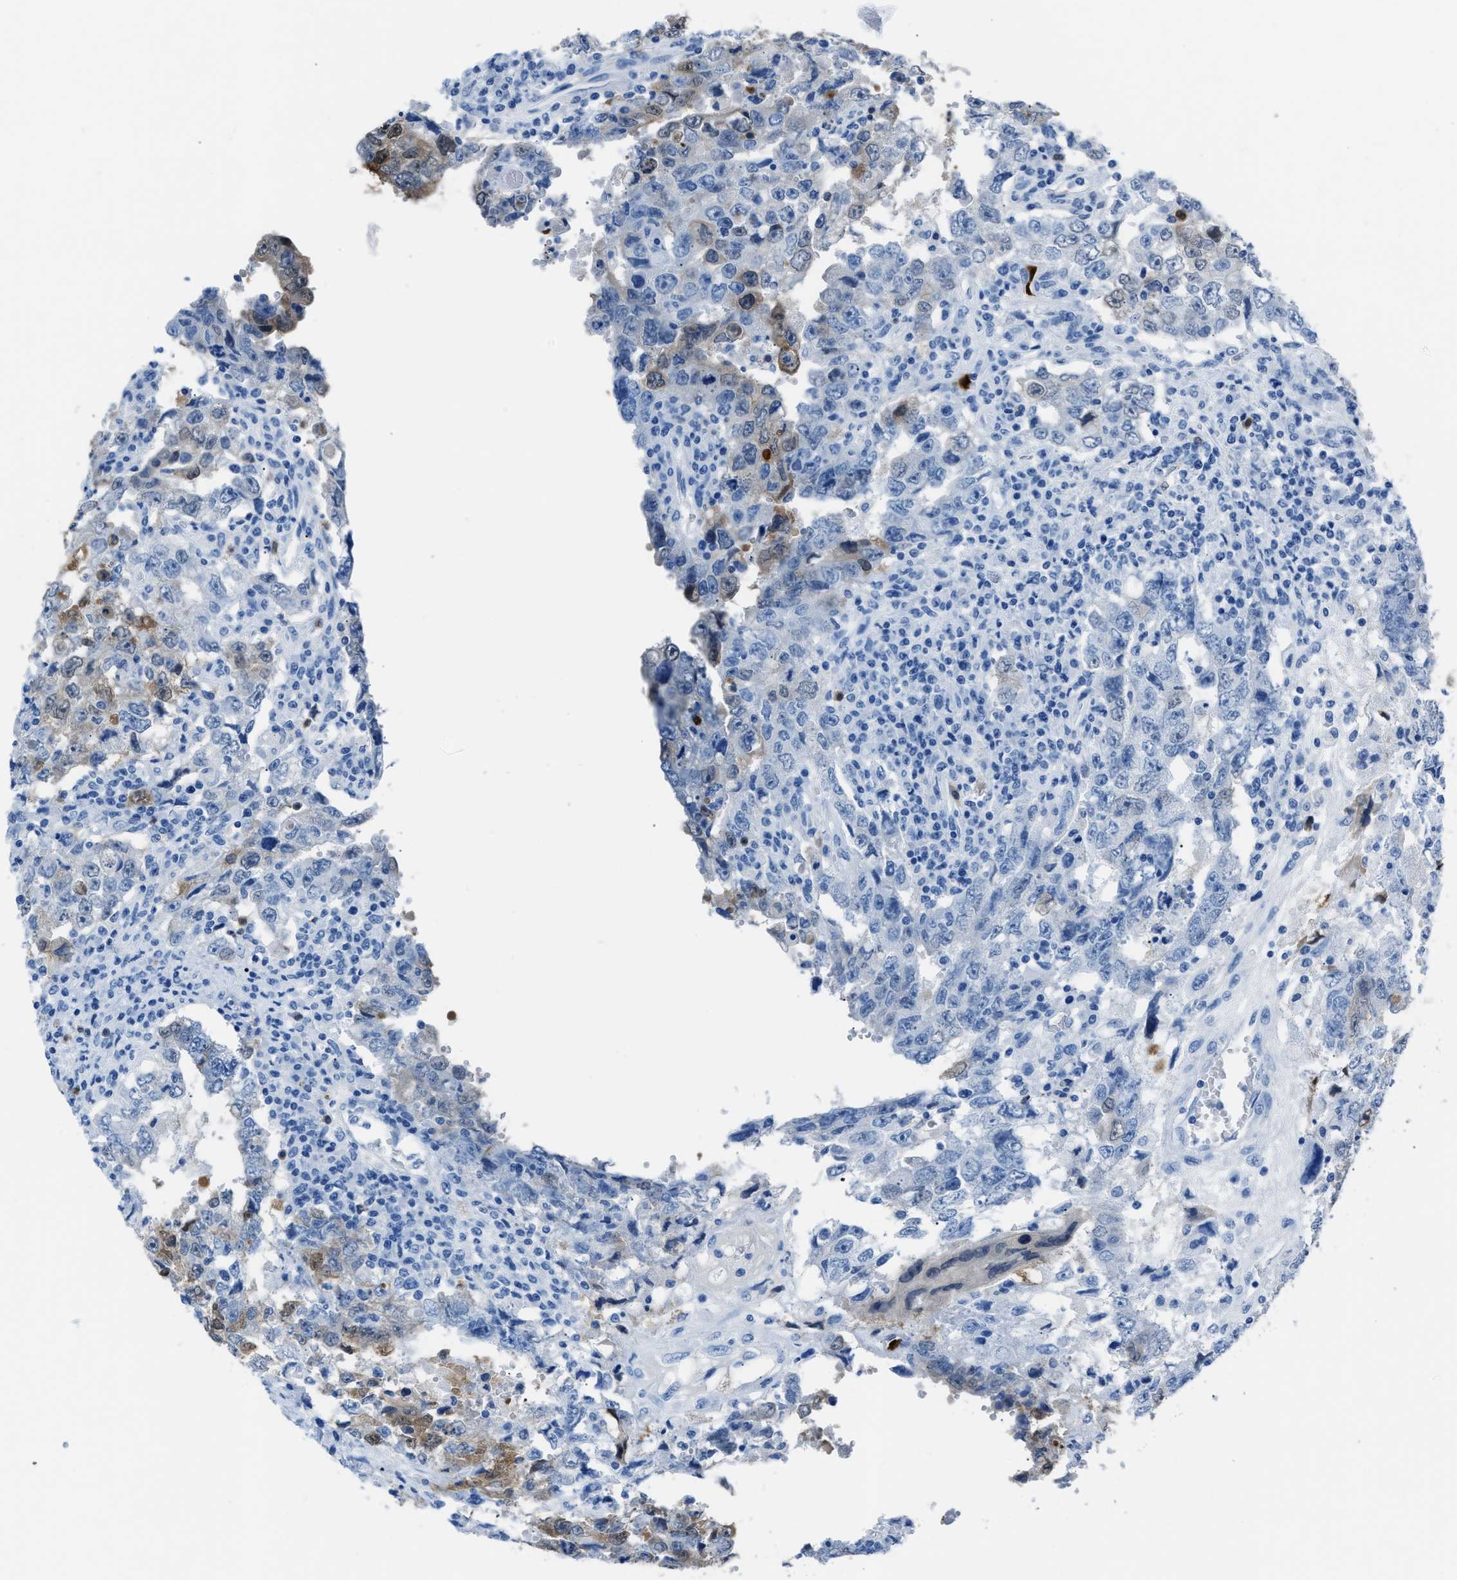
{"staining": {"intensity": "weak", "quantity": "<25%", "location": "cytoplasmic/membranous"}, "tissue": "testis cancer", "cell_type": "Tumor cells", "image_type": "cancer", "snomed": [{"axis": "morphology", "description": "Carcinoma, Embryonal, NOS"}, {"axis": "topography", "description": "Testis"}], "caption": "Immunohistochemistry (IHC) image of neoplastic tissue: testis cancer (embryonal carcinoma) stained with DAB displays no significant protein expression in tumor cells. Nuclei are stained in blue.", "gene": "S100P", "patient": {"sex": "male", "age": 26}}